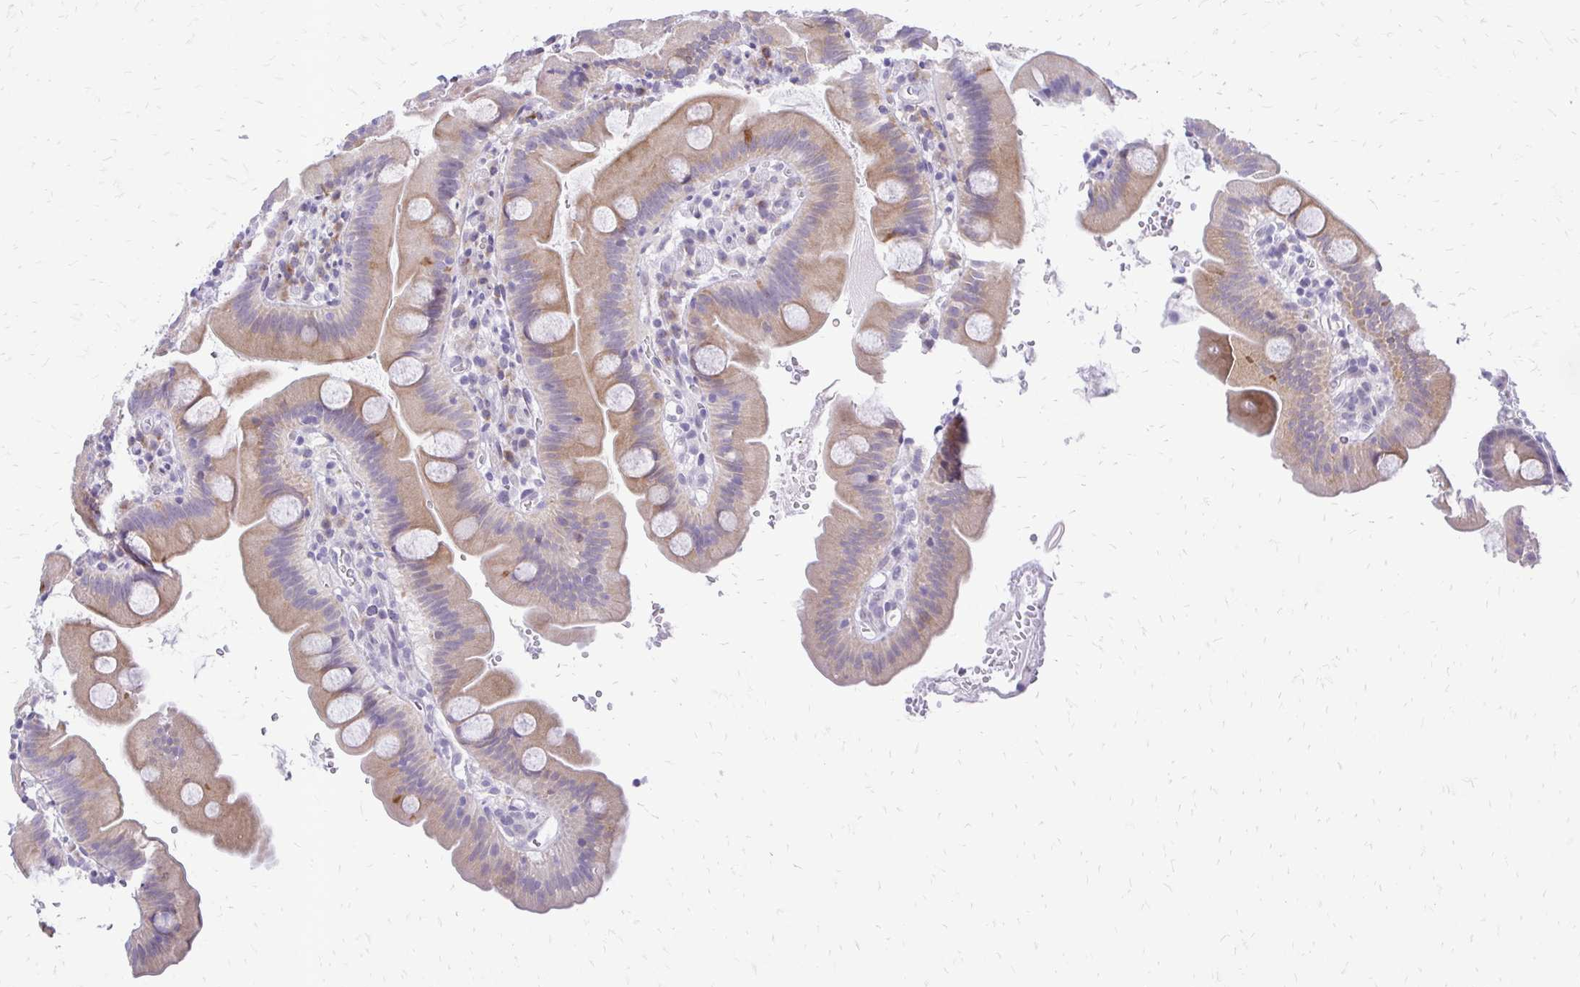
{"staining": {"intensity": "moderate", "quantity": "25%-75%", "location": "cytoplasmic/membranous"}, "tissue": "small intestine", "cell_type": "Glandular cells", "image_type": "normal", "snomed": [{"axis": "morphology", "description": "Normal tissue, NOS"}, {"axis": "topography", "description": "Small intestine"}], "caption": "The photomicrograph displays immunohistochemical staining of benign small intestine. There is moderate cytoplasmic/membranous expression is seen in approximately 25%-75% of glandular cells. Immunohistochemistry (ihc) stains the protein of interest in brown and the nuclei are stained blue.", "gene": "EPYC", "patient": {"sex": "female", "age": 68}}